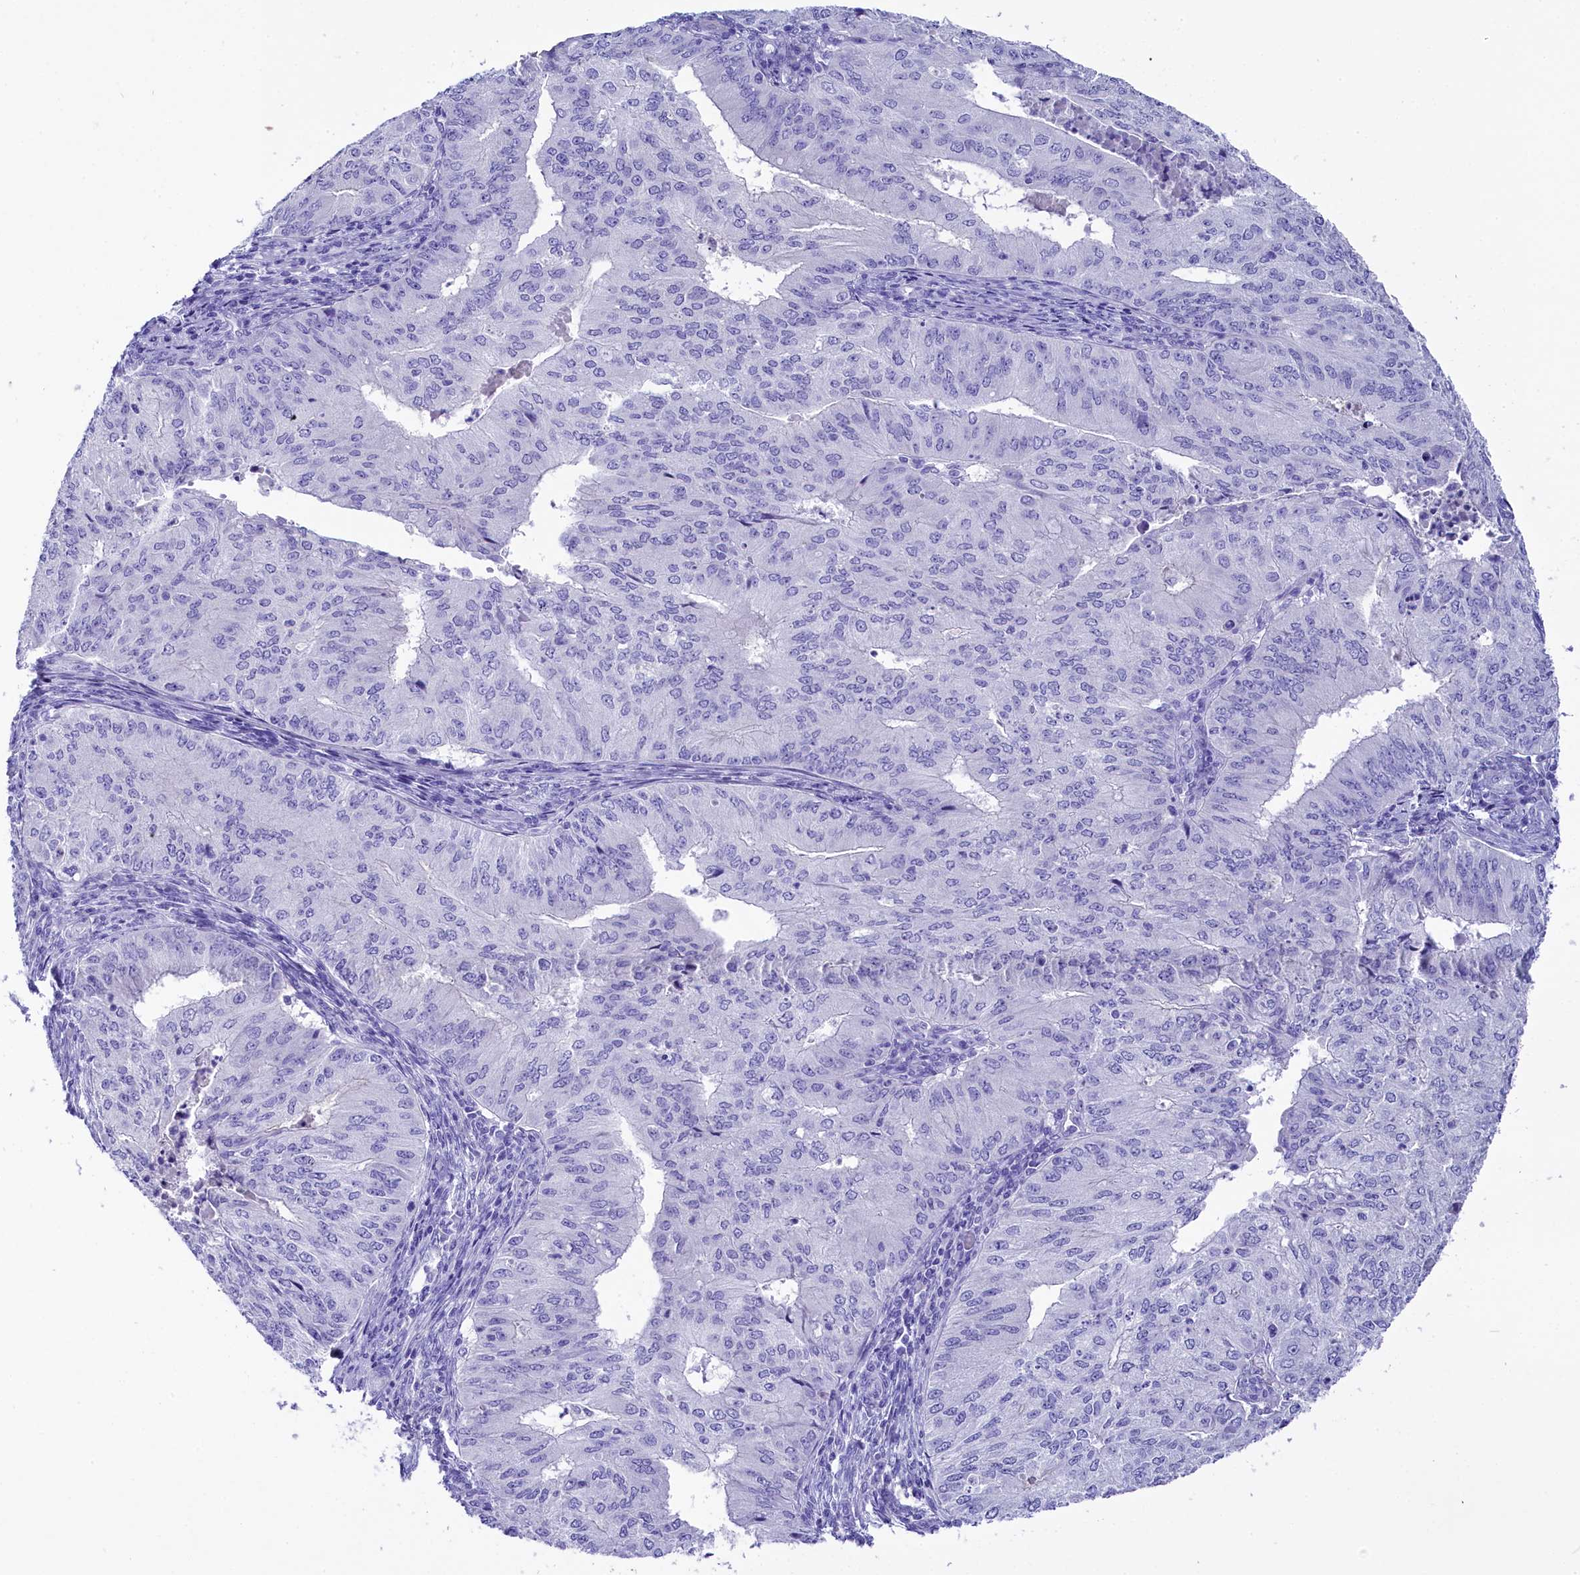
{"staining": {"intensity": "negative", "quantity": "none", "location": "none"}, "tissue": "endometrial cancer", "cell_type": "Tumor cells", "image_type": "cancer", "snomed": [{"axis": "morphology", "description": "Adenocarcinoma, NOS"}, {"axis": "topography", "description": "Endometrium"}], "caption": "The immunohistochemistry histopathology image has no significant positivity in tumor cells of endometrial cancer (adenocarcinoma) tissue. (Stains: DAB immunohistochemistry (IHC) with hematoxylin counter stain, Microscopy: brightfield microscopy at high magnification).", "gene": "SKIDA1", "patient": {"sex": "female", "age": 50}}